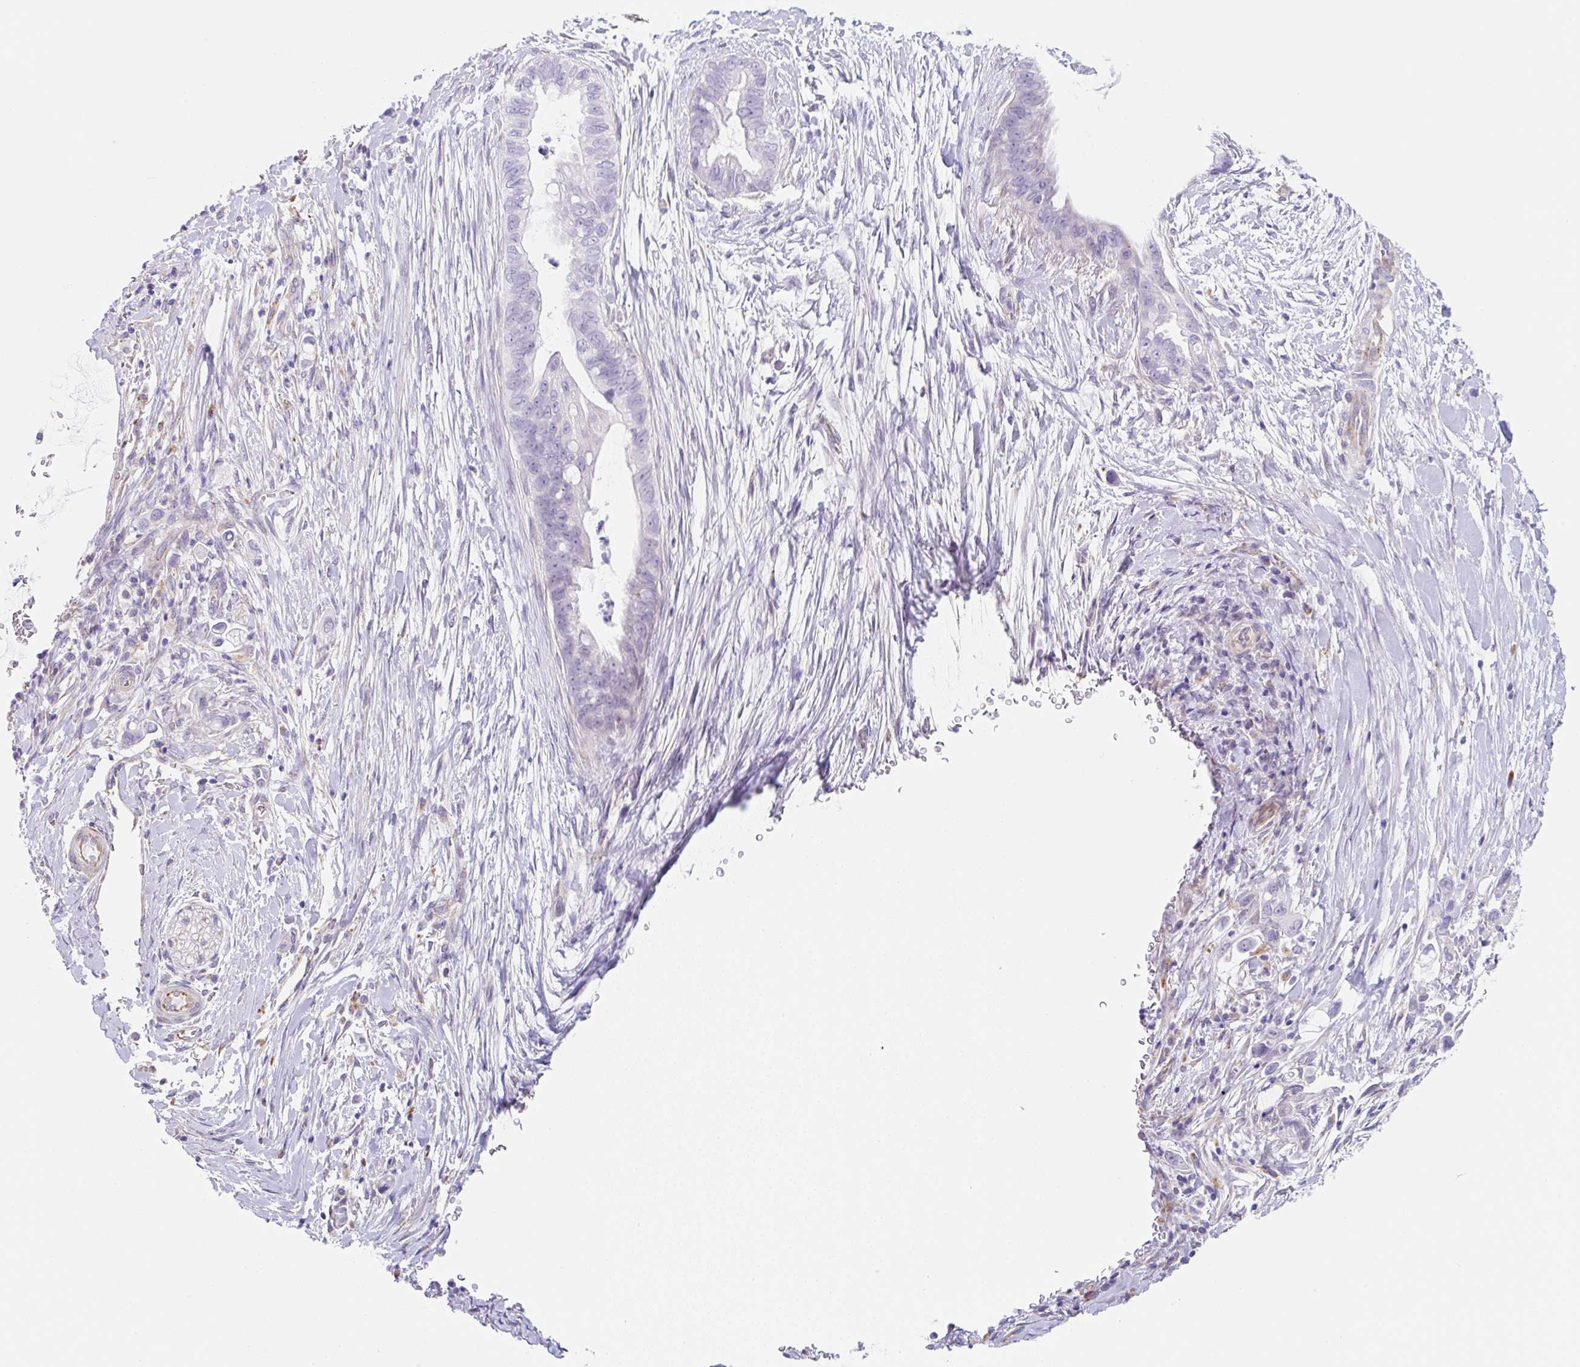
{"staining": {"intensity": "negative", "quantity": "none", "location": "none"}, "tissue": "pancreatic cancer", "cell_type": "Tumor cells", "image_type": "cancer", "snomed": [{"axis": "morphology", "description": "Adenocarcinoma, NOS"}, {"axis": "topography", "description": "Pancreas"}], "caption": "Human pancreatic cancer stained for a protein using immunohistochemistry demonstrates no expression in tumor cells.", "gene": "DKK4", "patient": {"sex": "male", "age": 75}}